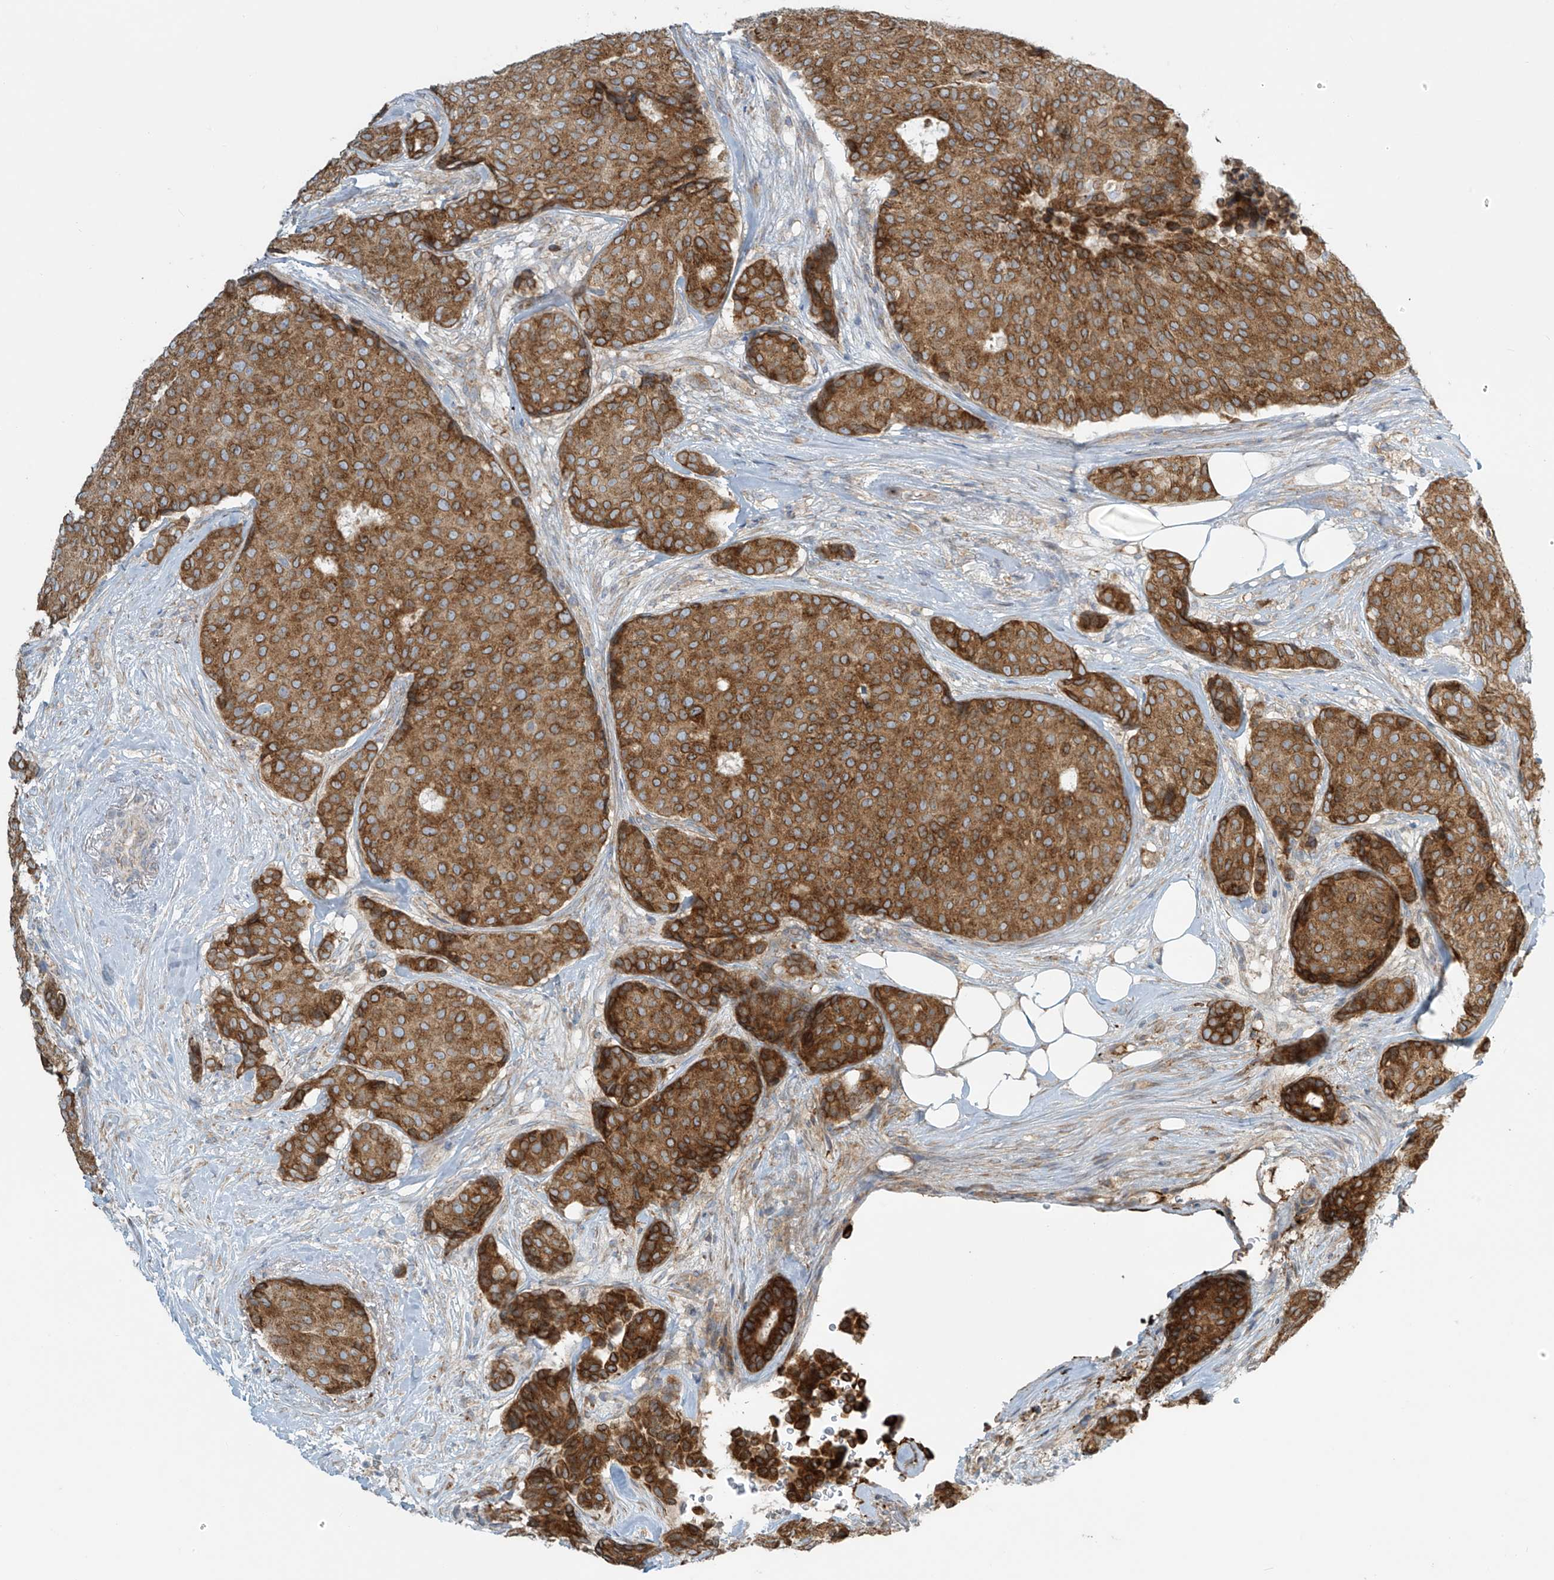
{"staining": {"intensity": "moderate", "quantity": ">75%", "location": "cytoplasmic/membranous"}, "tissue": "breast cancer", "cell_type": "Tumor cells", "image_type": "cancer", "snomed": [{"axis": "morphology", "description": "Duct carcinoma"}, {"axis": "topography", "description": "Breast"}], "caption": "Immunohistochemistry (IHC) (DAB (3,3'-diaminobenzidine)) staining of human breast invasive ductal carcinoma shows moderate cytoplasmic/membranous protein positivity in approximately >75% of tumor cells. The staining is performed using DAB (3,3'-diaminobenzidine) brown chromogen to label protein expression. The nuclei are counter-stained blue using hematoxylin.", "gene": "LZTS3", "patient": {"sex": "female", "age": 75}}